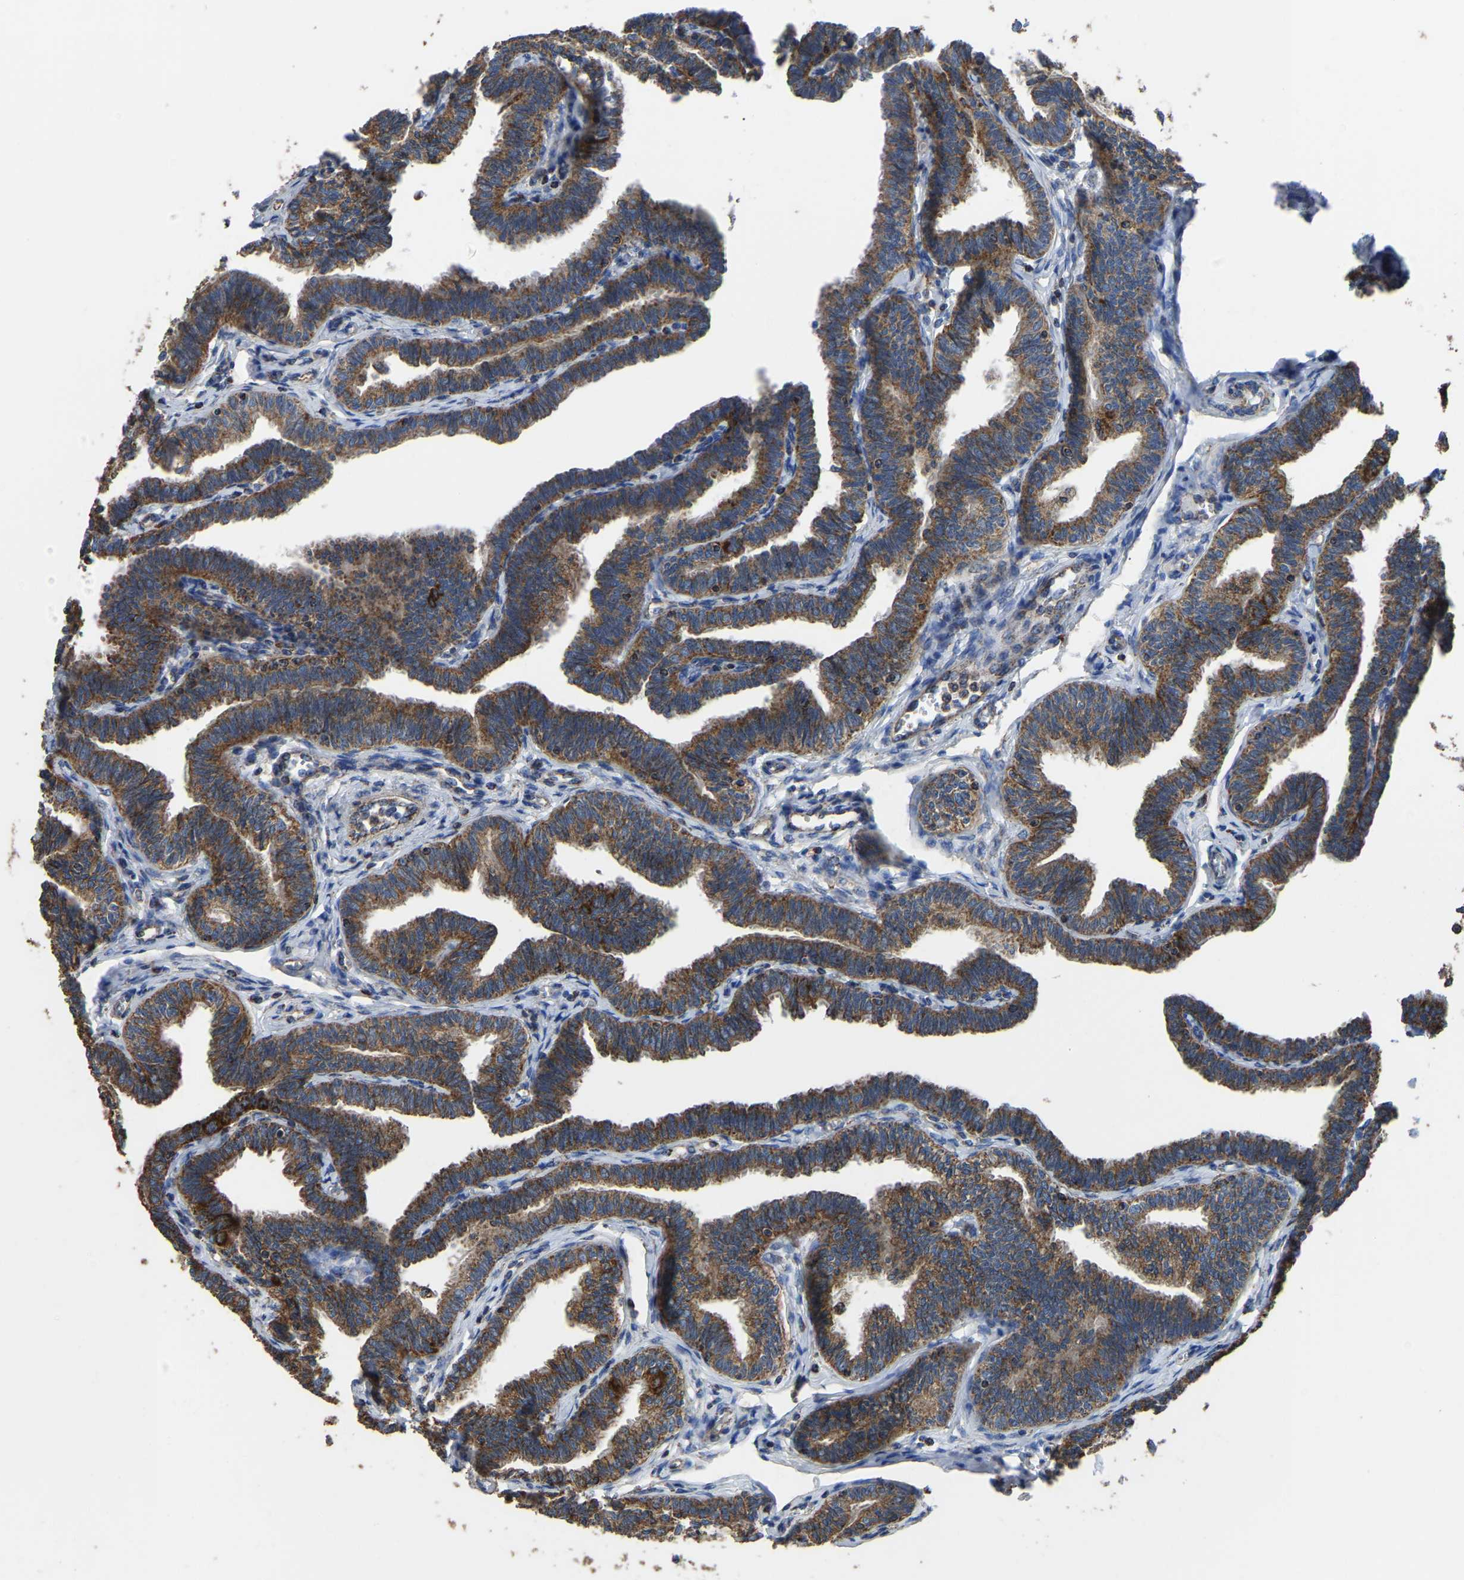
{"staining": {"intensity": "moderate", "quantity": ">75%", "location": "cytoplasmic/membranous"}, "tissue": "fallopian tube", "cell_type": "Glandular cells", "image_type": "normal", "snomed": [{"axis": "morphology", "description": "Normal tissue, NOS"}, {"axis": "topography", "description": "Fallopian tube"}, {"axis": "topography", "description": "Ovary"}], "caption": "Immunohistochemical staining of unremarkable fallopian tube exhibits moderate cytoplasmic/membranous protein positivity in approximately >75% of glandular cells. The staining was performed using DAB, with brown indicating positive protein expression. Nuclei are stained blue with hematoxylin.", "gene": "ETFA", "patient": {"sex": "female", "age": 23}}